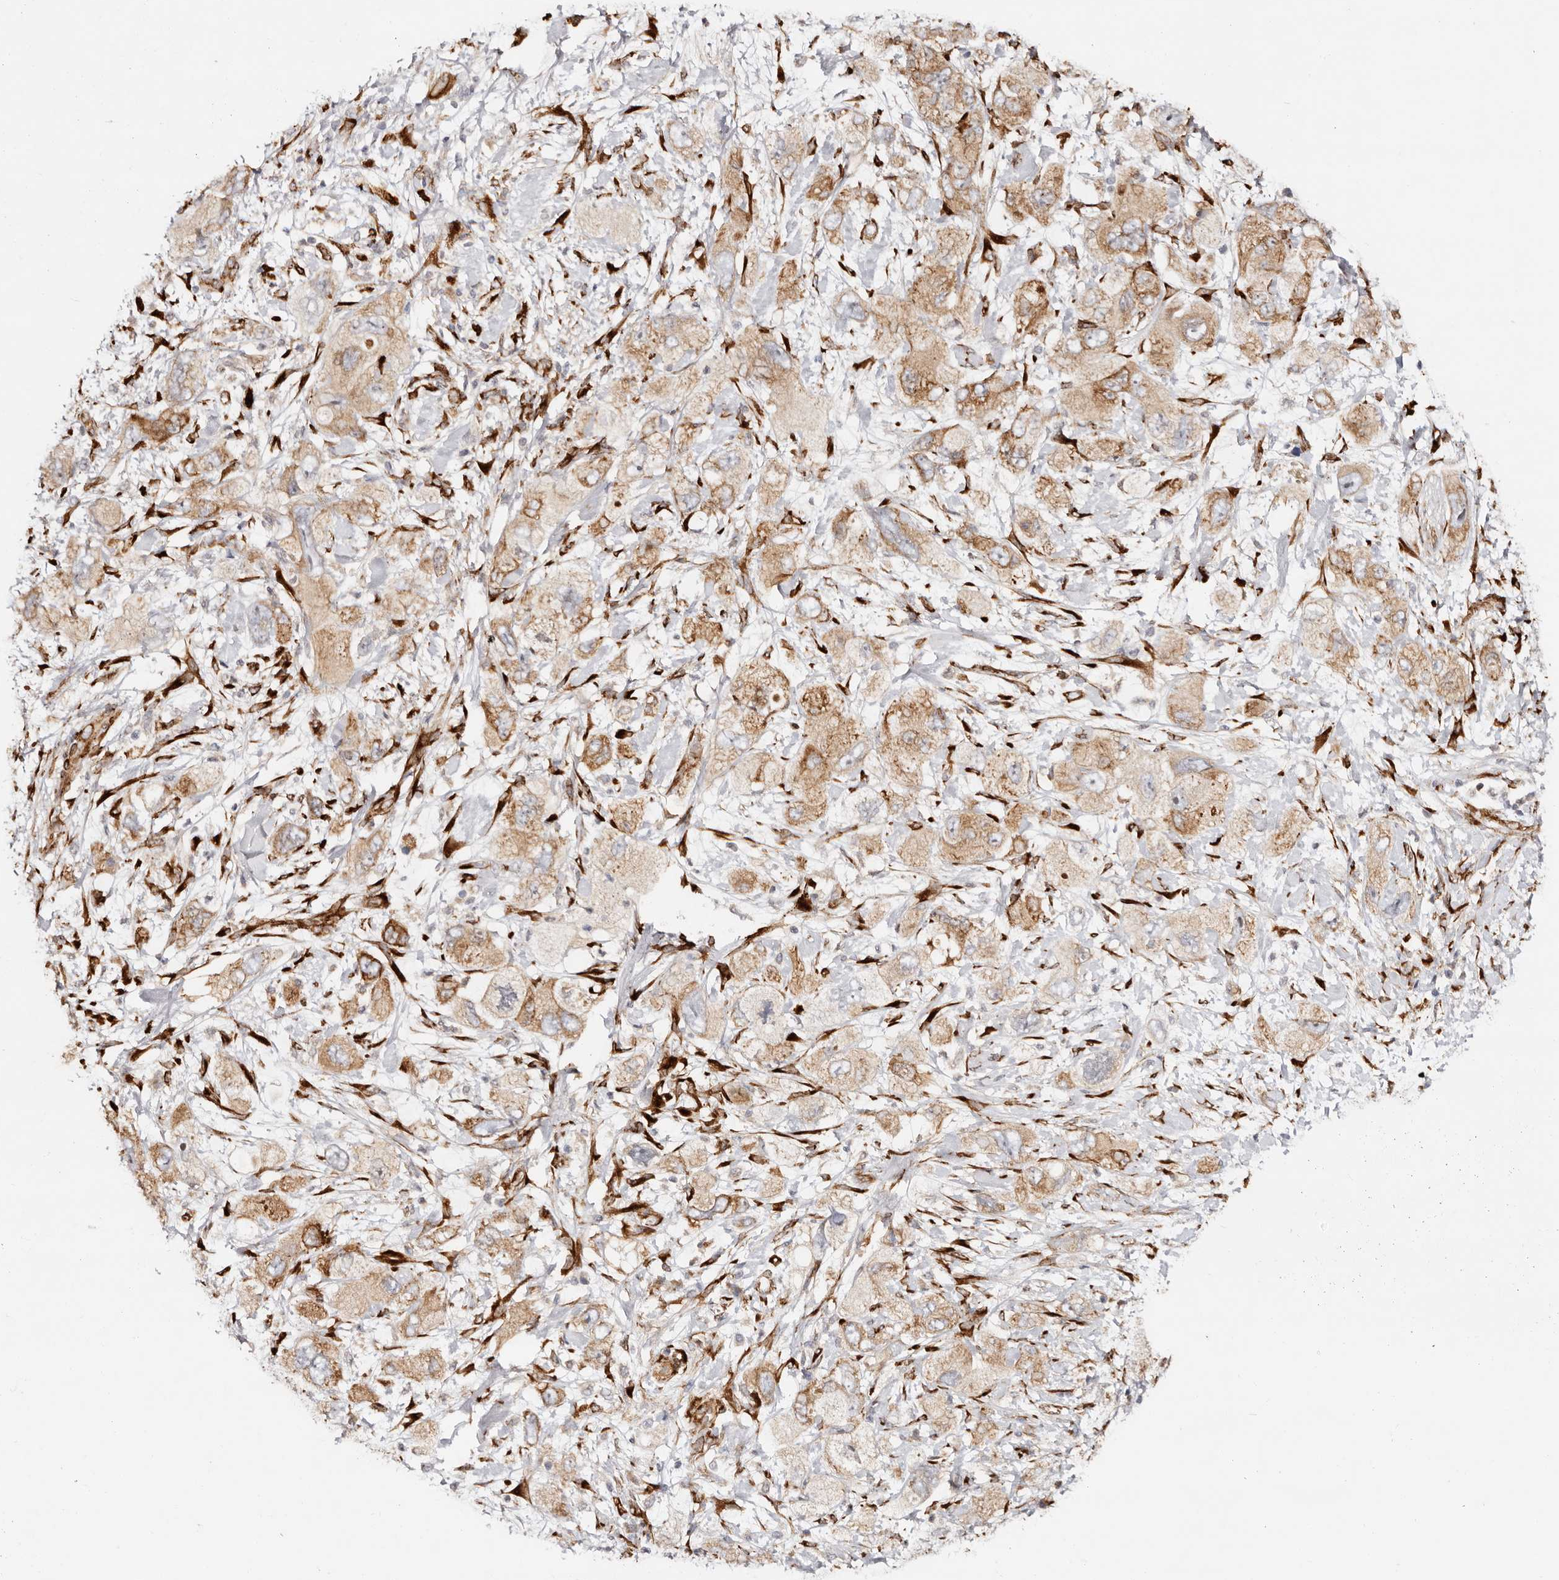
{"staining": {"intensity": "moderate", "quantity": ">75%", "location": "cytoplasmic/membranous"}, "tissue": "pancreatic cancer", "cell_type": "Tumor cells", "image_type": "cancer", "snomed": [{"axis": "morphology", "description": "Adenocarcinoma, NOS"}, {"axis": "topography", "description": "Pancreas"}], "caption": "Protein staining of pancreatic adenocarcinoma tissue demonstrates moderate cytoplasmic/membranous staining in about >75% of tumor cells. The staining was performed using DAB (3,3'-diaminobenzidine), with brown indicating positive protein expression. Nuclei are stained blue with hematoxylin.", "gene": "SERPINH1", "patient": {"sex": "female", "age": 73}}